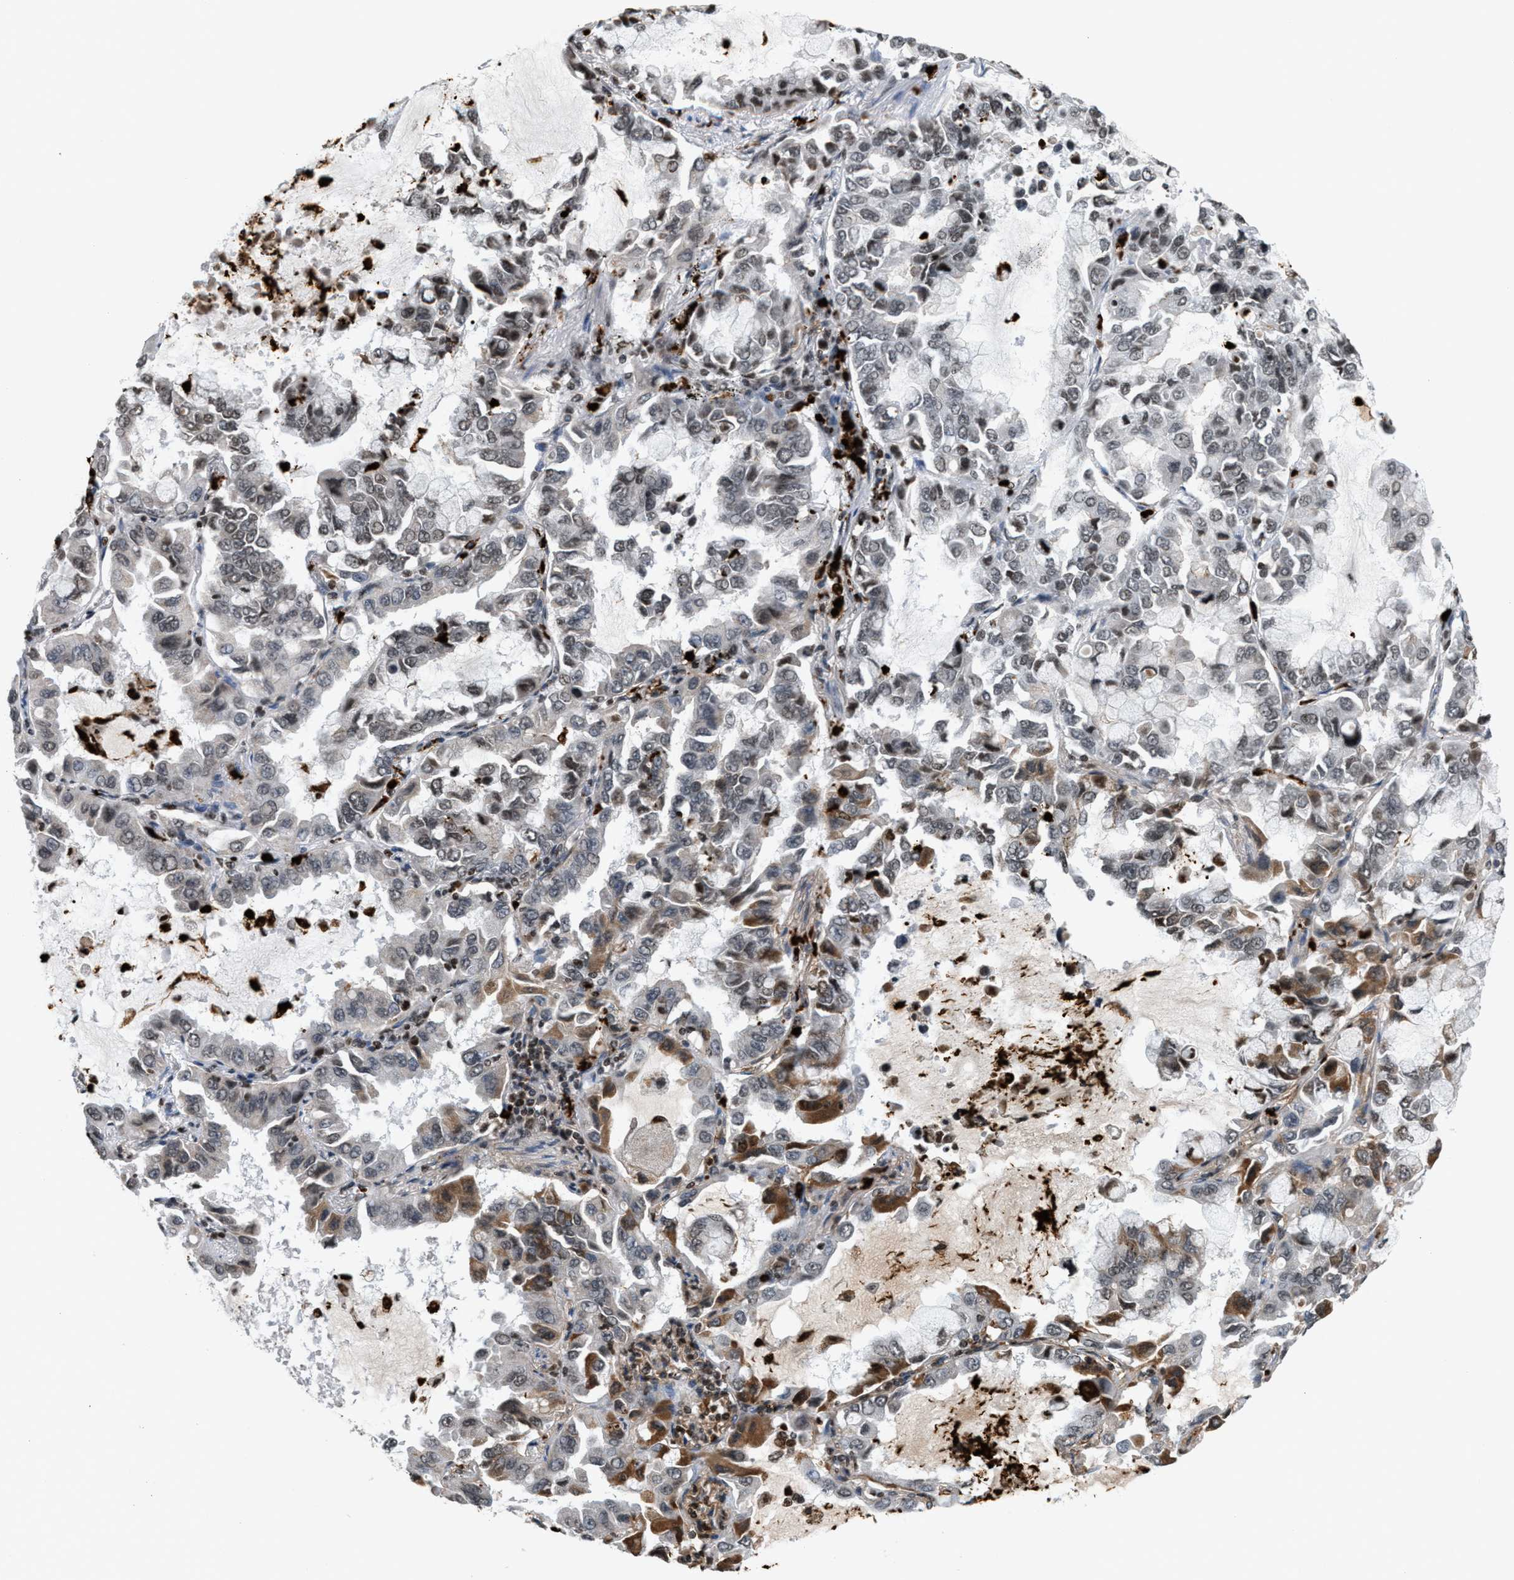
{"staining": {"intensity": "moderate", "quantity": "<25%", "location": "cytoplasmic/membranous"}, "tissue": "lung cancer", "cell_type": "Tumor cells", "image_type": "cancer", "snomed": [{"axis": "morphology", "description": "Adenocarcinoma, NOS"}, {"axis": "topography", "description": "Lung"}], "caption": "Protein expression analysis of lung adenocarcinoma shows moderate cytoplasmic/membranous expression in about <25% of tumor cells.", "gene": "PRUNE2", "patient": {"sex": "male", "age": 64}}